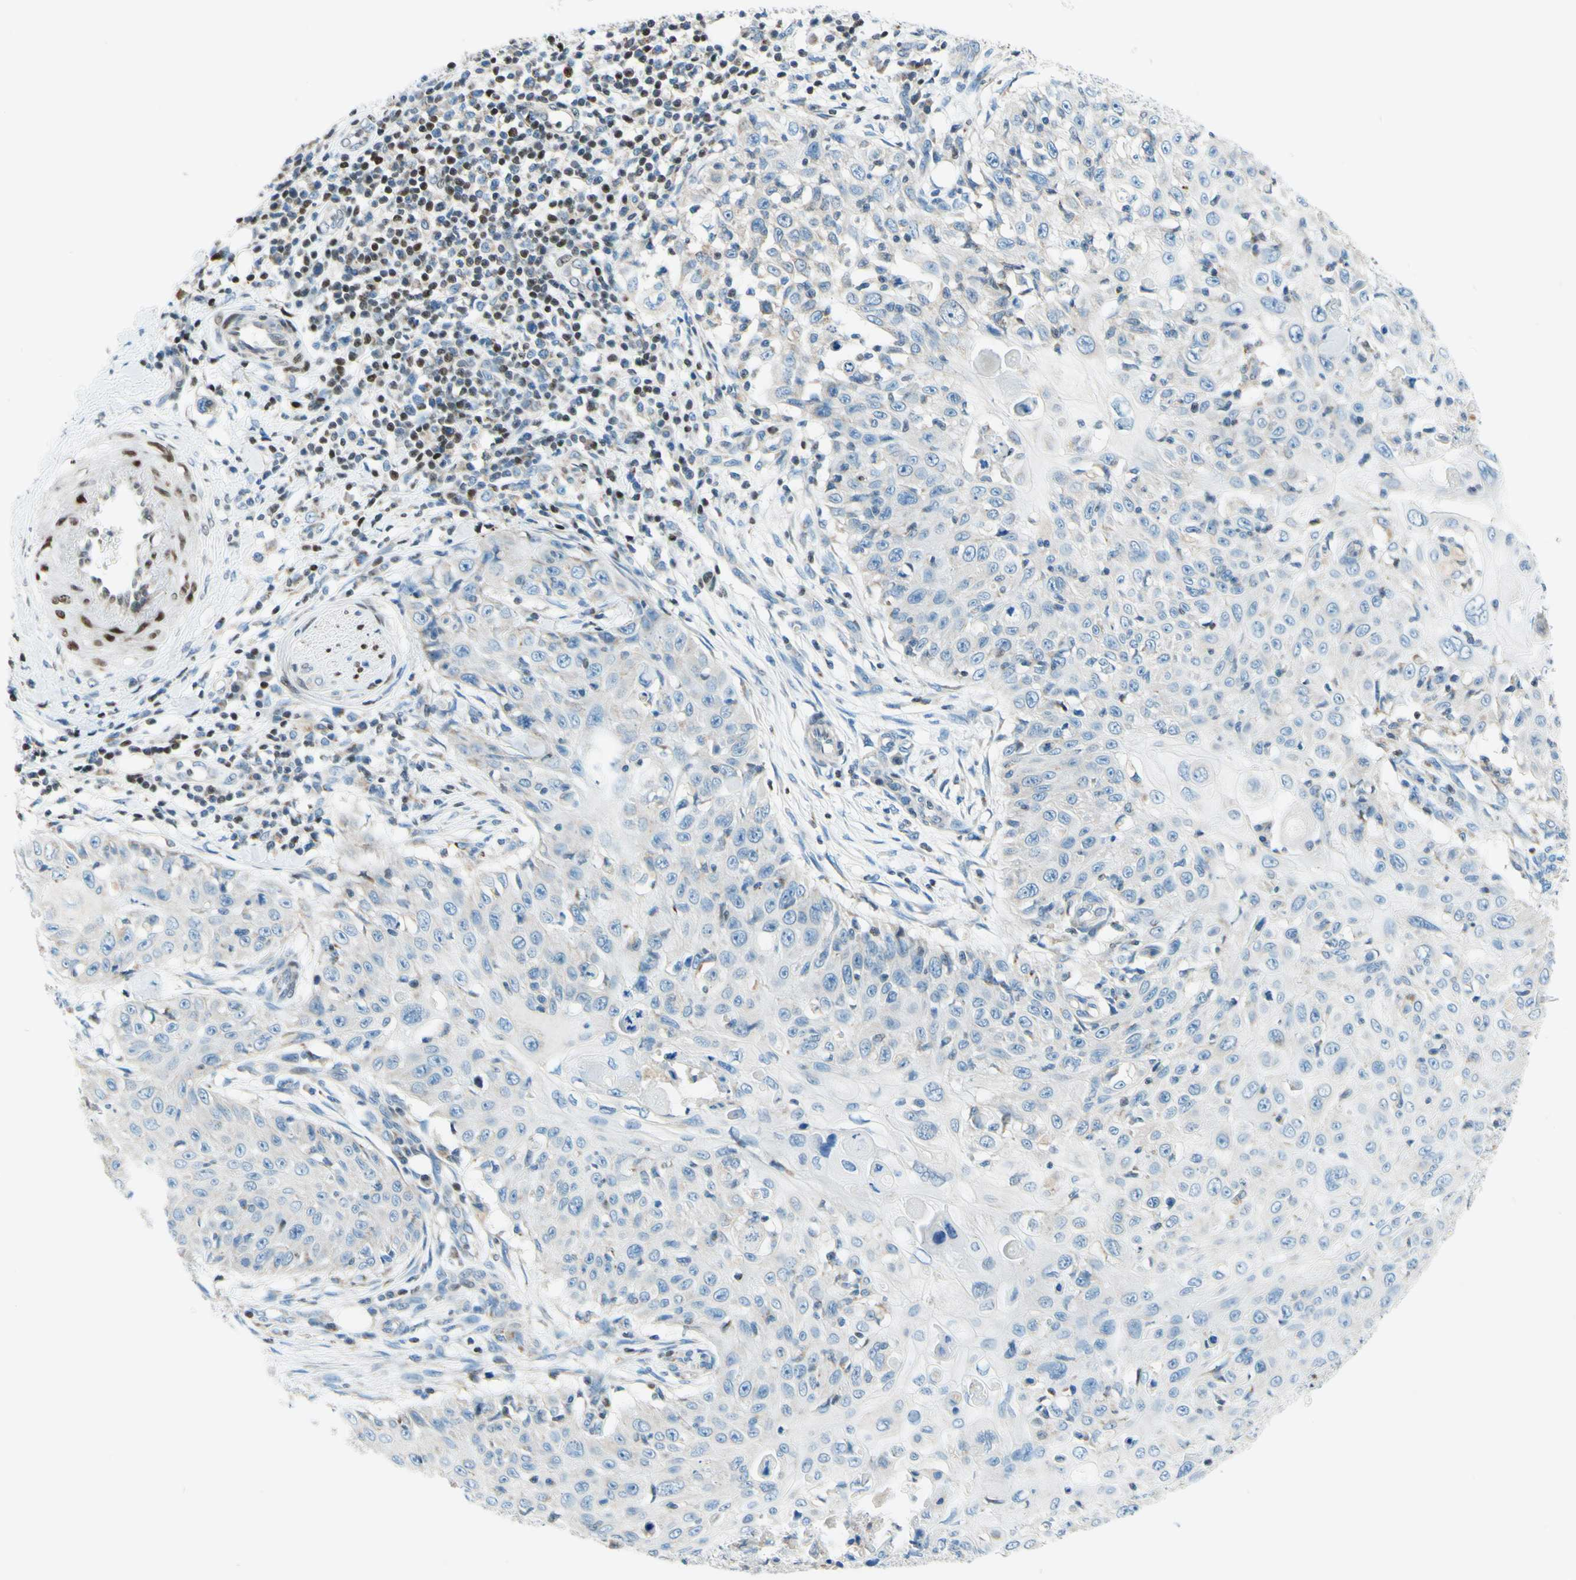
{"staining": {"intensity": "negative", "quantity": "none", "location": "none"}, "tissue": "skin cancer", "cell_type": "Tumor cells", "image_type": "cancer", "snomed": [{"axis": "morphology", "description": "Squamous cell carcinoma, NOS"}, {"axis": "topography", "description": "Skin"}], "caption": "Immunohistochemistry of human skin cancer demonstrates no staining in tumor cells.", "gene": "CBX7", "patient": {"sex": "male", "age": 86}}